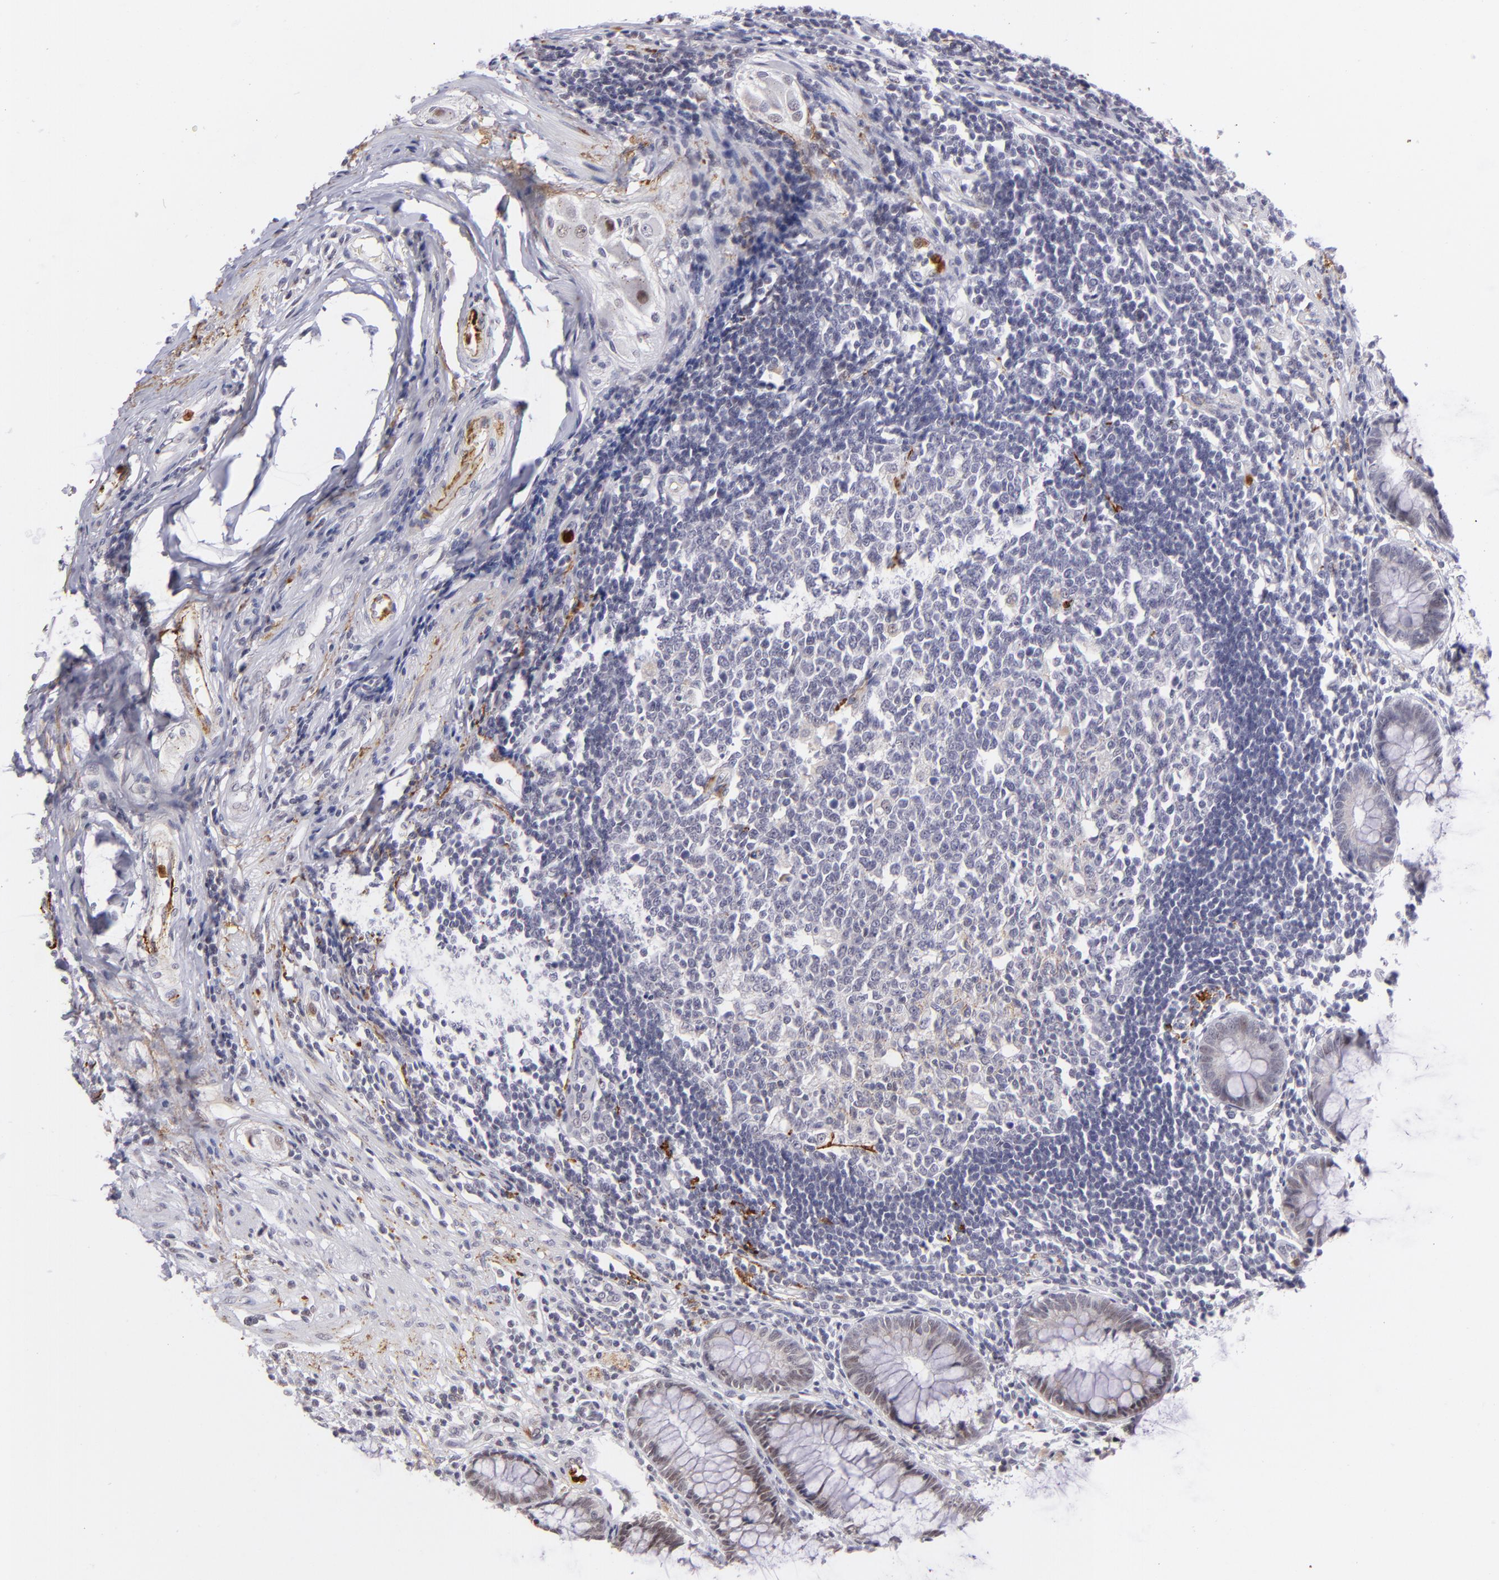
{"staining": {"intensity": "weak", "quantity": "25%-75%", "location": "cytoplasmic/membranous"}, "tissue": "rectum", "cell_type": "Glandular cells", "image_type": "normal", "snomed": [{"axis": "morphology", "description": "Normal tissue, NOS"}, {"axis": "topography", "description": "Rectum"}], "caption": "A histopathology image of rectum stained for a protein demonstrates weak cytoplasmic/membranous brown staining in glandular cells.", "gene": "RXRG", "patient": {"sex": "female", "age": 66}}